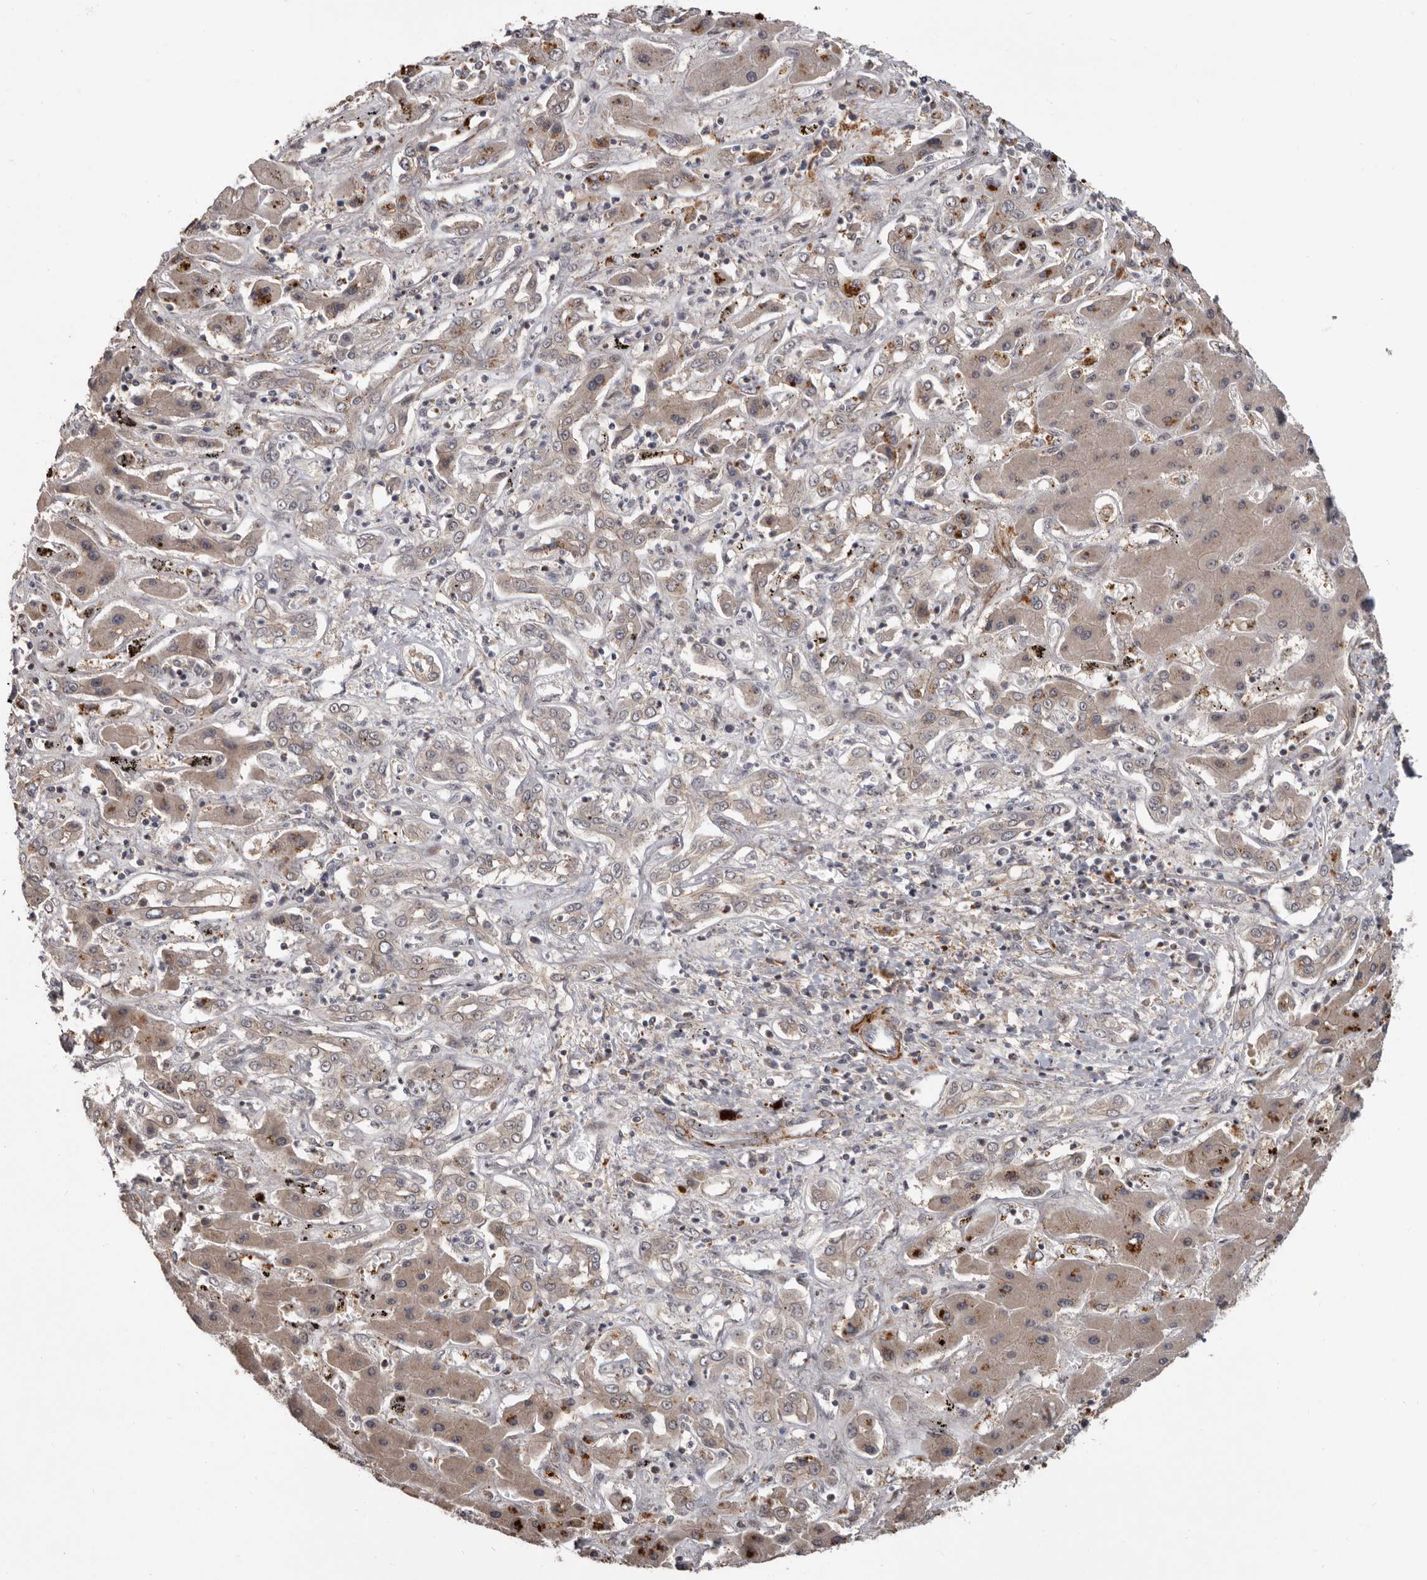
{"staining": {"intensity": "weak", "quantity": "25%-75%", "location": "cytoplasmic/membranous"}, "tissue": "liver cancer", "cell_type": "Tumor cells", "image_type": "cancer", "snomed": [{"axis": "morphology", "description": "Cholangiocarcinoma"}, {"axis": "topography", "description": "Liver"}], "caption": "IHC image of neoplastic tissue: cholangiocarcinoma (liver) stained using immunohistochemistry (IHC) demonstrates low levels of weak protein expression localized specifically in the cytoplasmic/membranous of tumor cells, appearing as a cytoplasmic/membranous brown color.", "gene": "FGFR4", "patient": {"sex": "male", "age": 67}}